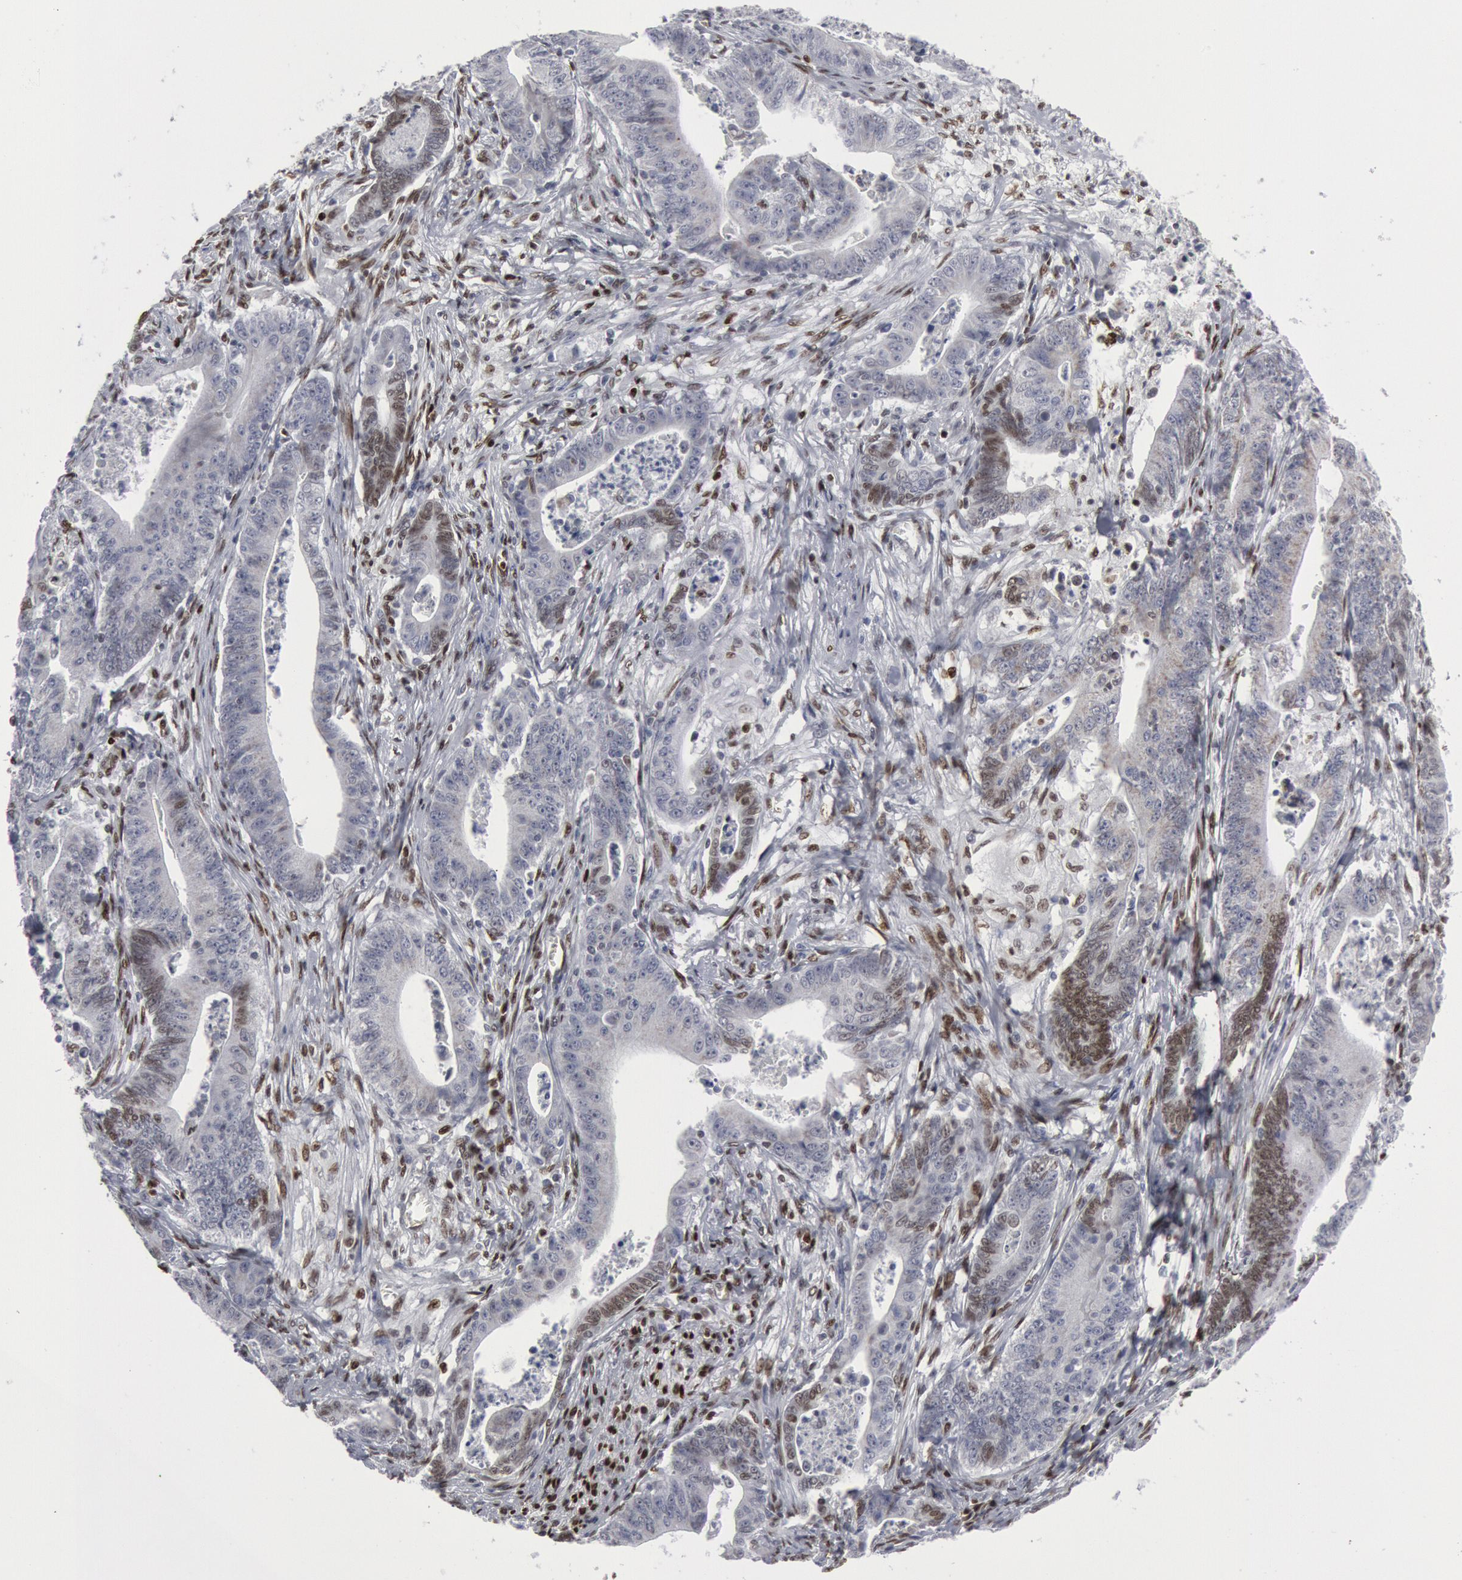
{"staining": {"intensity": "negative", "quantity": "none", "location": "none"}, "tissue": "stomach cancer", "cell_type": "Tumor cells", "image_type": "cancer", "snomed": [{"axis": "morphology", "description": "Adenocarcinoma, NOS"}, {"axis": "topography", "description": "Stomach, lower"}], "caption": "A high-resolution photomicrograph shows IHC staining of stomach cancer (adenocarcinoma), which reveals no significant expression in tumor cells. Nuclei are stained in blue.", "gene": "MECP2", "patient": {"sex": "female", "age": 86}}